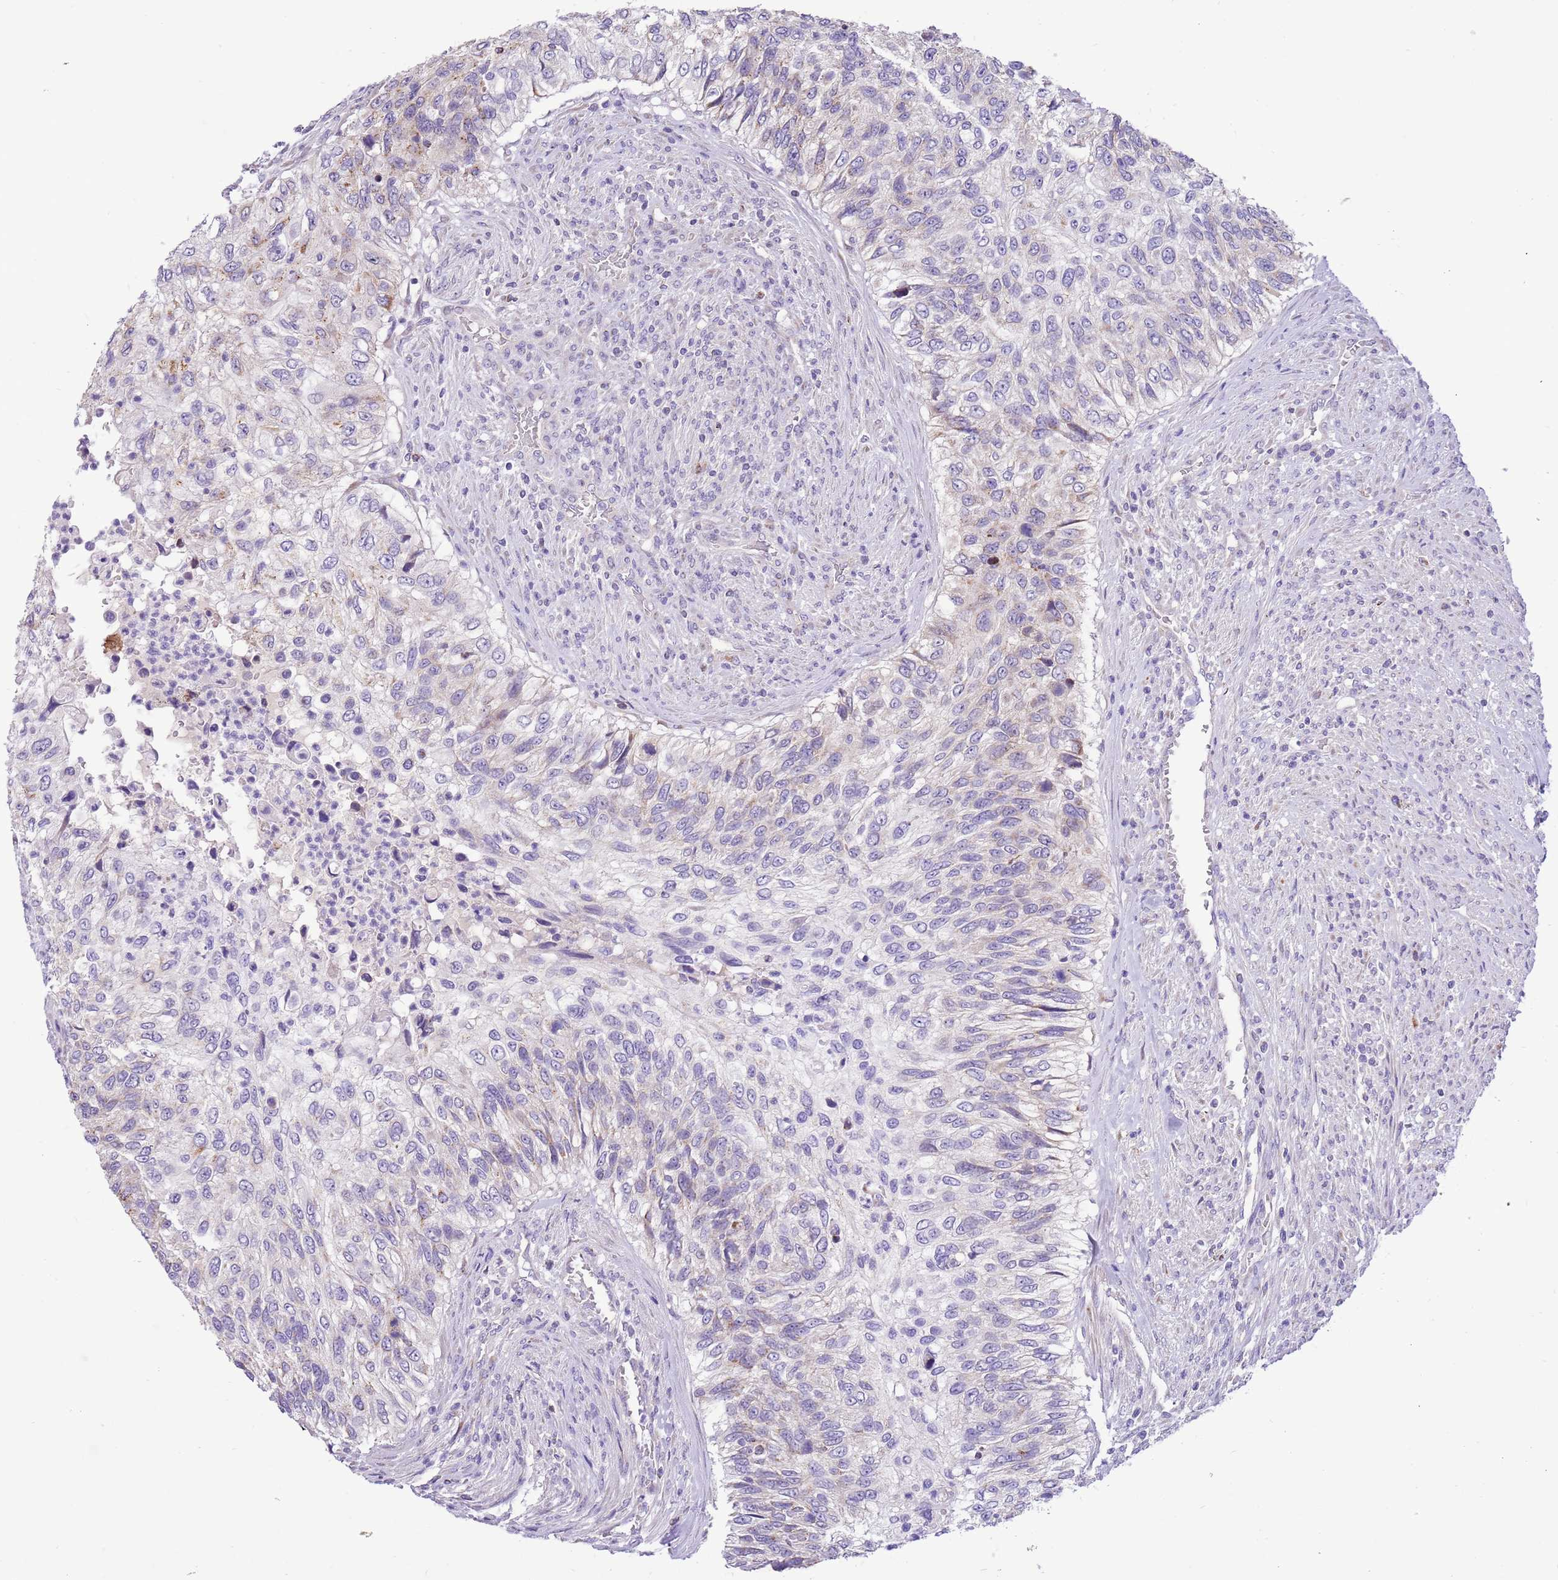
{"staining": {"intensity": "weak", "quantity": "<25%", "location": "cytoplasmic/membranous"}, "tissue": "urothelial cancer", "cell_type": "Tumor cells", "image_type": "cancer", "snomed": [{"axis": "morphology", "description": "Urothelial carcinoma, High grade"}, {"axis": "topography", "description": "Urinary bladder"}], "caption": "This is an IHC histopathology image of urothelial cancer. There is no staining in tumor cells.", "gene": "COX17", "patient": {"sex": "female", "age": 60}}